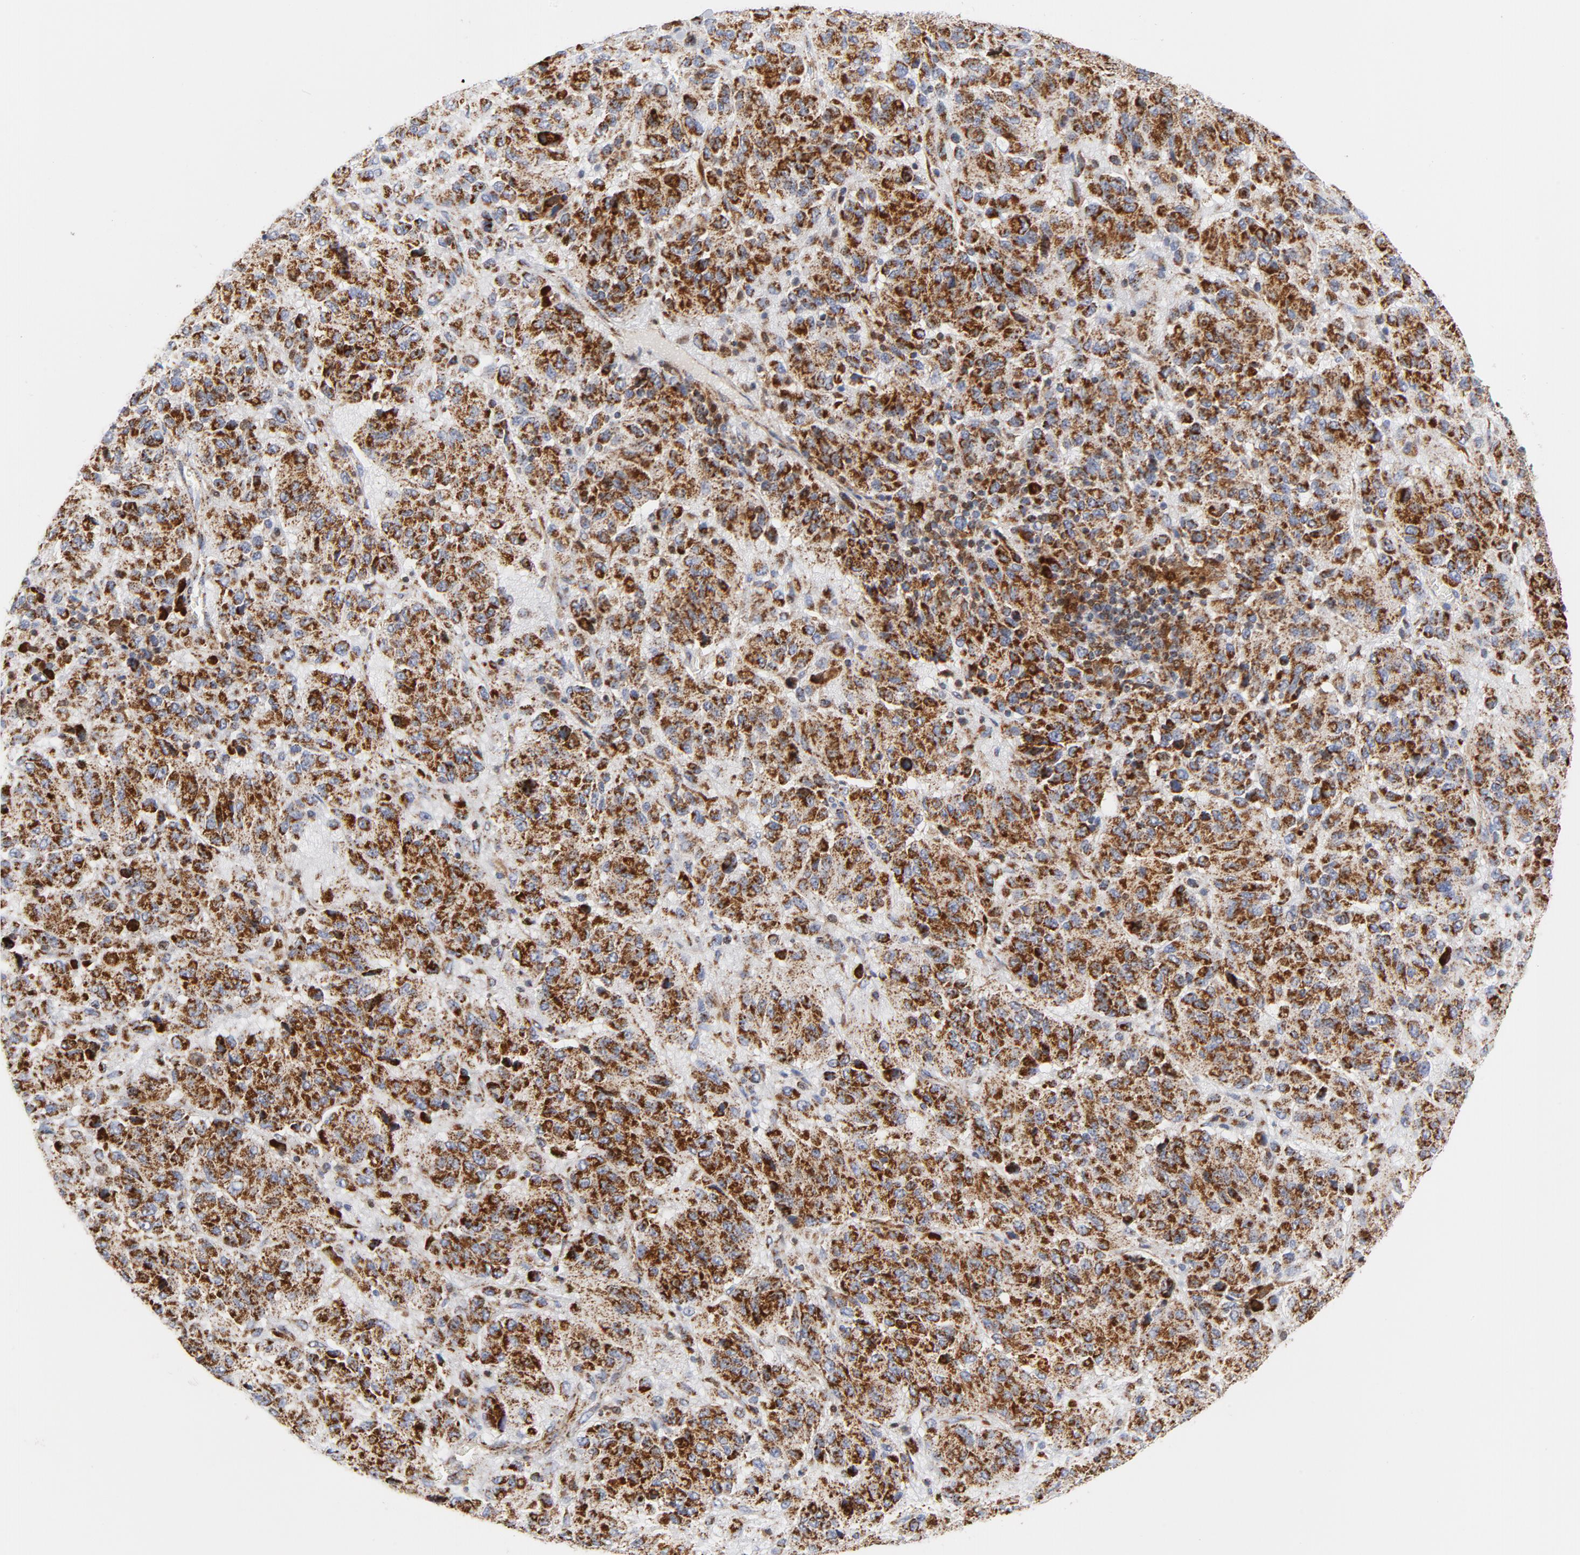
{"staining": {"intensity": "strong", "quantity": ">75%", "location": "cytoplasmic/membranous"}, "tissue": "melanoma", "cell_type": "Tumor cells", "image_type": "cancer", "snomed": [{"axis": "morphology", "description": "Malignant melanoma, Metastatic site"}, {"axis": "topography", "description": "Lung"}], "caption": "Immunohistochemistry (IHC) staining of malignant melanoma (metastatic site), which exhibits high levels of strong cytoplasmic/membranous staining in about >75% of tumor cells indicating strong cytoplasmic/membranous protein positivity. The staining was performed using DAB (3,3'-diaminobenzidine) (brown) for protein detection and nuclei were counterstained in hematoxylin (blue).", "gene": "CYCS", "patient": {"sex": "male", "age": 64}}